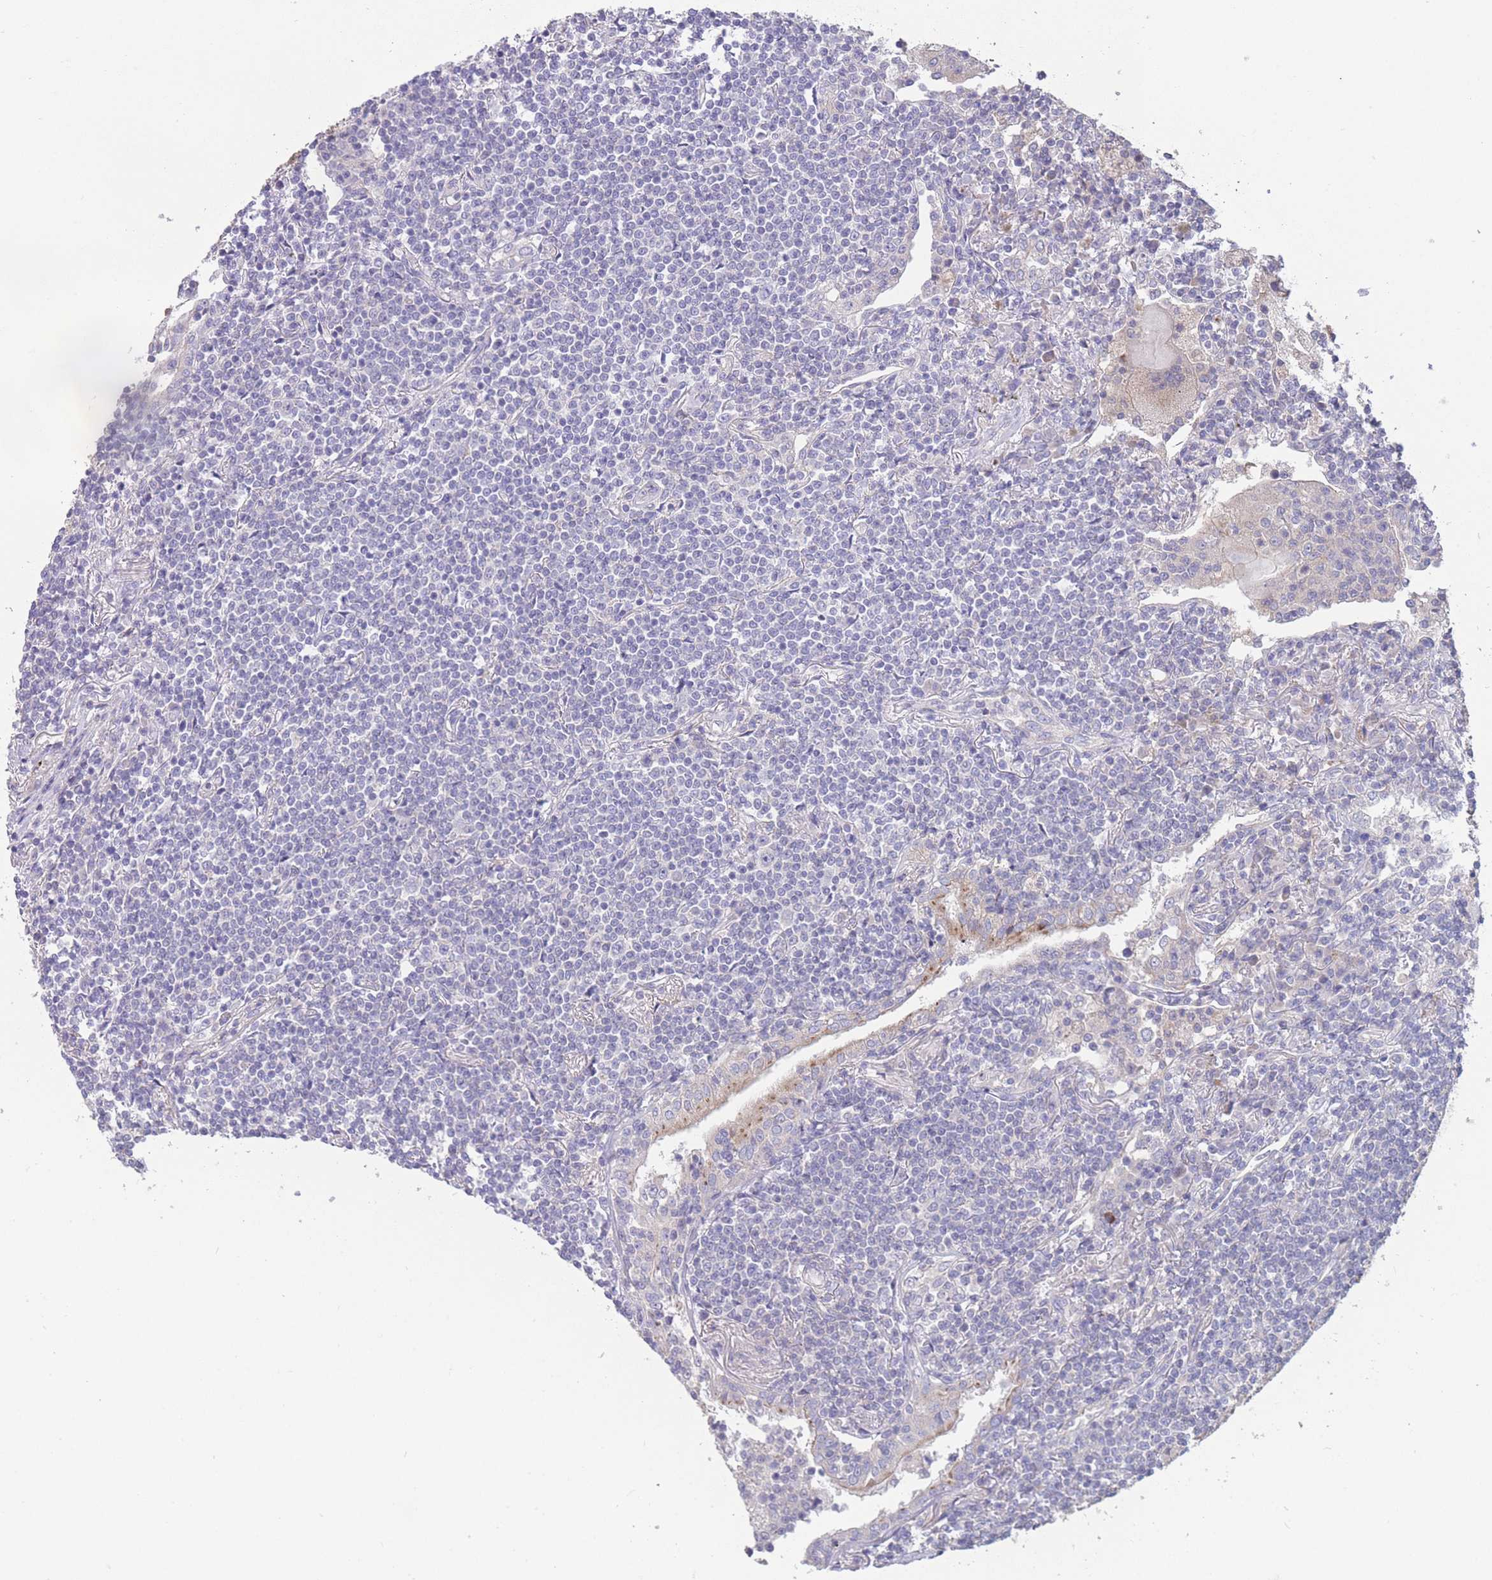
{"staining": {"intensity": "negative", "quantity": "none", "location": "none"}, "tissue": "lymphoma", "cell_type": "Tumor cells", "image_type": "cancer", "snomed": [{"axis": "morphology", "description": "Malignant lymphoma, non-Hodgkin's type, Low grade"}, {"axis": "topography", "description": "Lung"}], "caption": "DAB immunohistochemical staining of lymphoma demonstrates no significant staining in tumor cells.", "gene": "ALS2CL", "patient": {"sex": "female", "age": 71}}